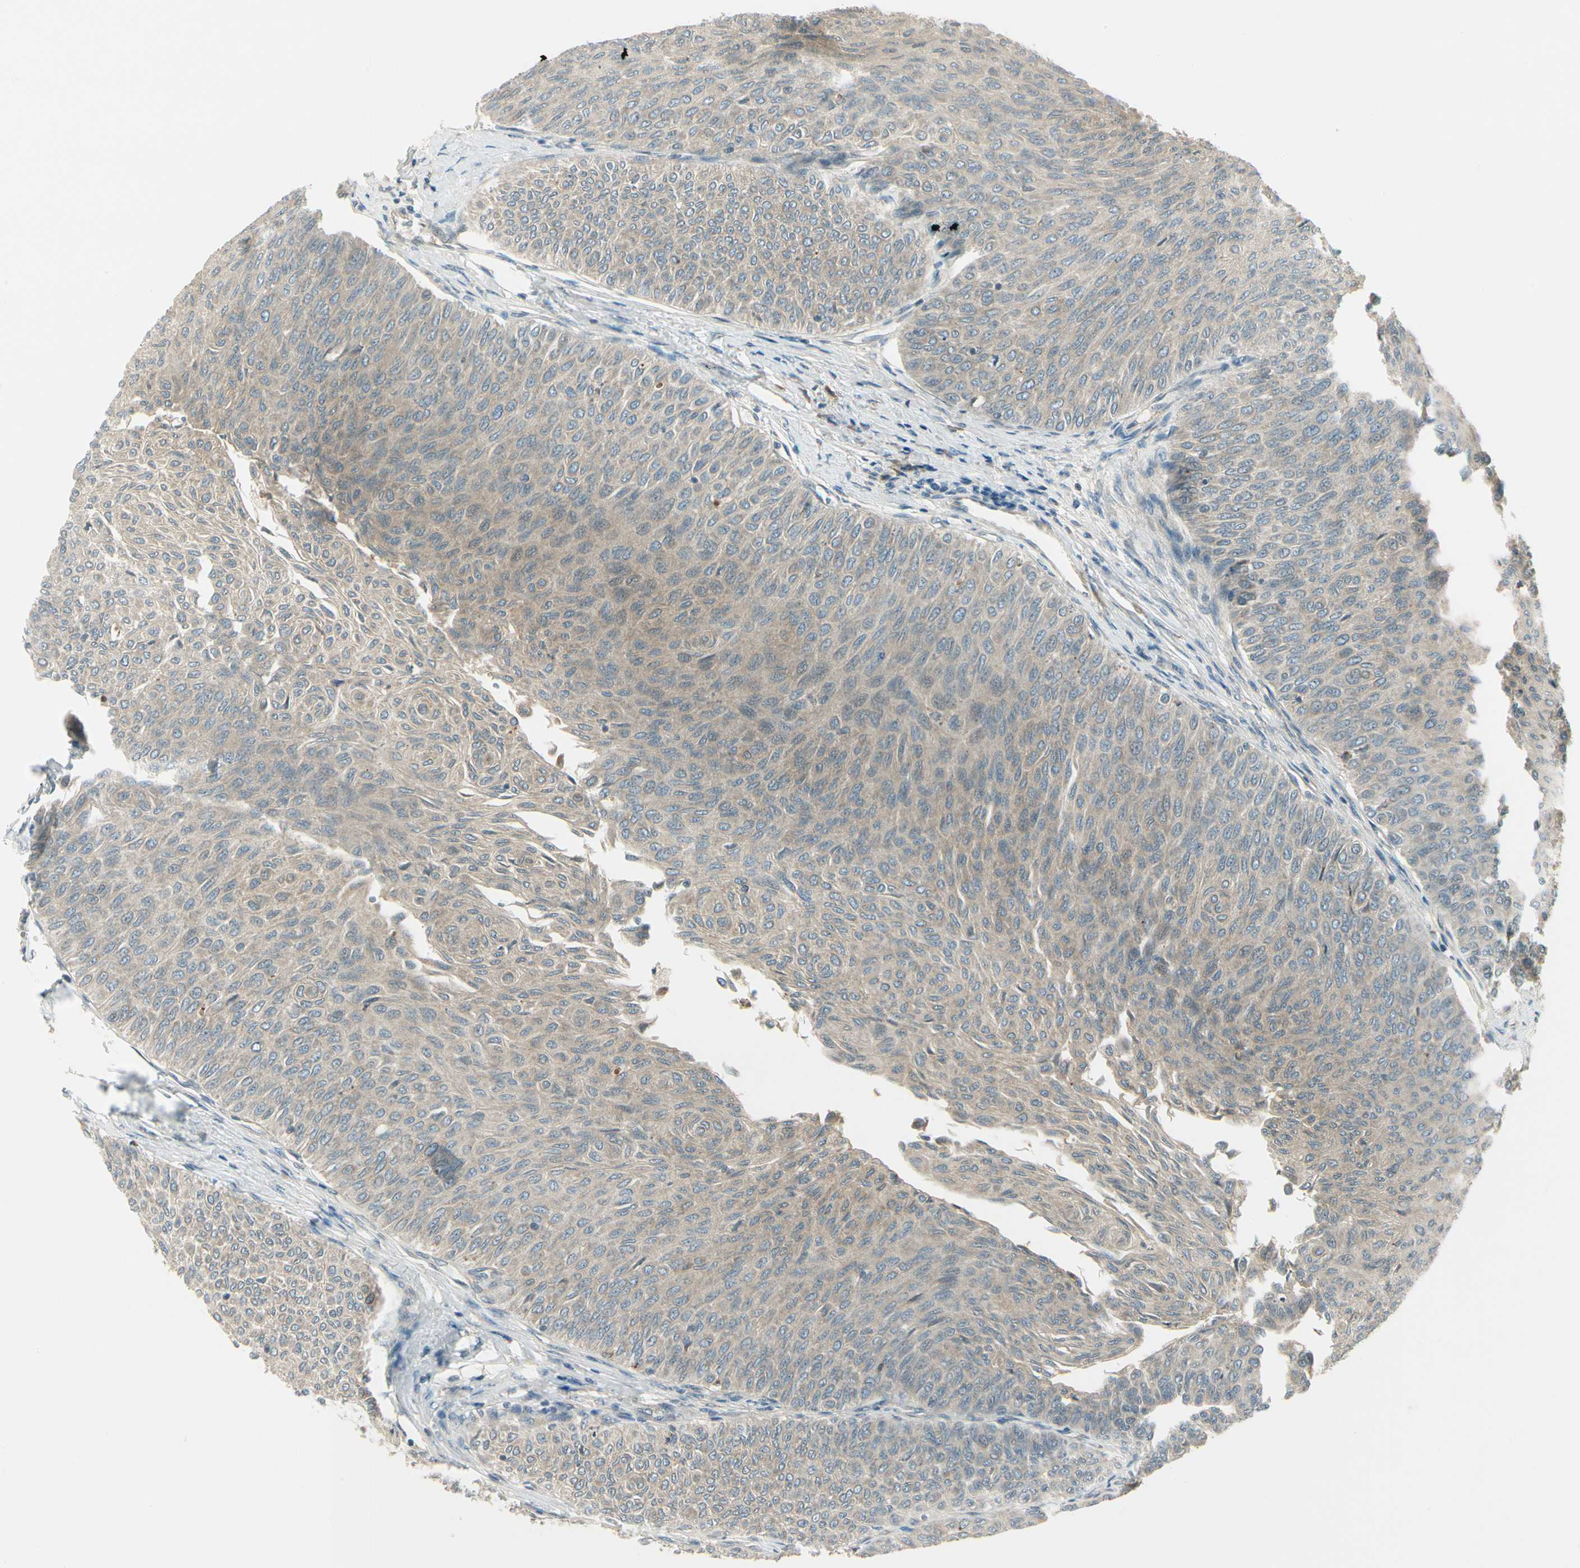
{"staining": {"intensity": "weak", "quantity": ">75%", "location": "cytoplasmic/membranous"}, "tissue": "urothelial cancer", "cell_type": "Tumor cells", "image_type": "cancer", "snomed": [{"axis": "morphology", "description": "Urothelial carcinoma, Low grade"}, {"axis": "topography", "description": "Urinary bladder"}], "caption": "Immunohistochemical staining of human urothelial carcinoma (low-grade) exhibits low levels of weak cytoplasmic/membranous protein expression in approximately >75% of tumor cells. (Brightfield microscopy of DAB IHC at high magnification).", "gene": "BNIP1", "patient": {"sex": "male", "age": 78}}